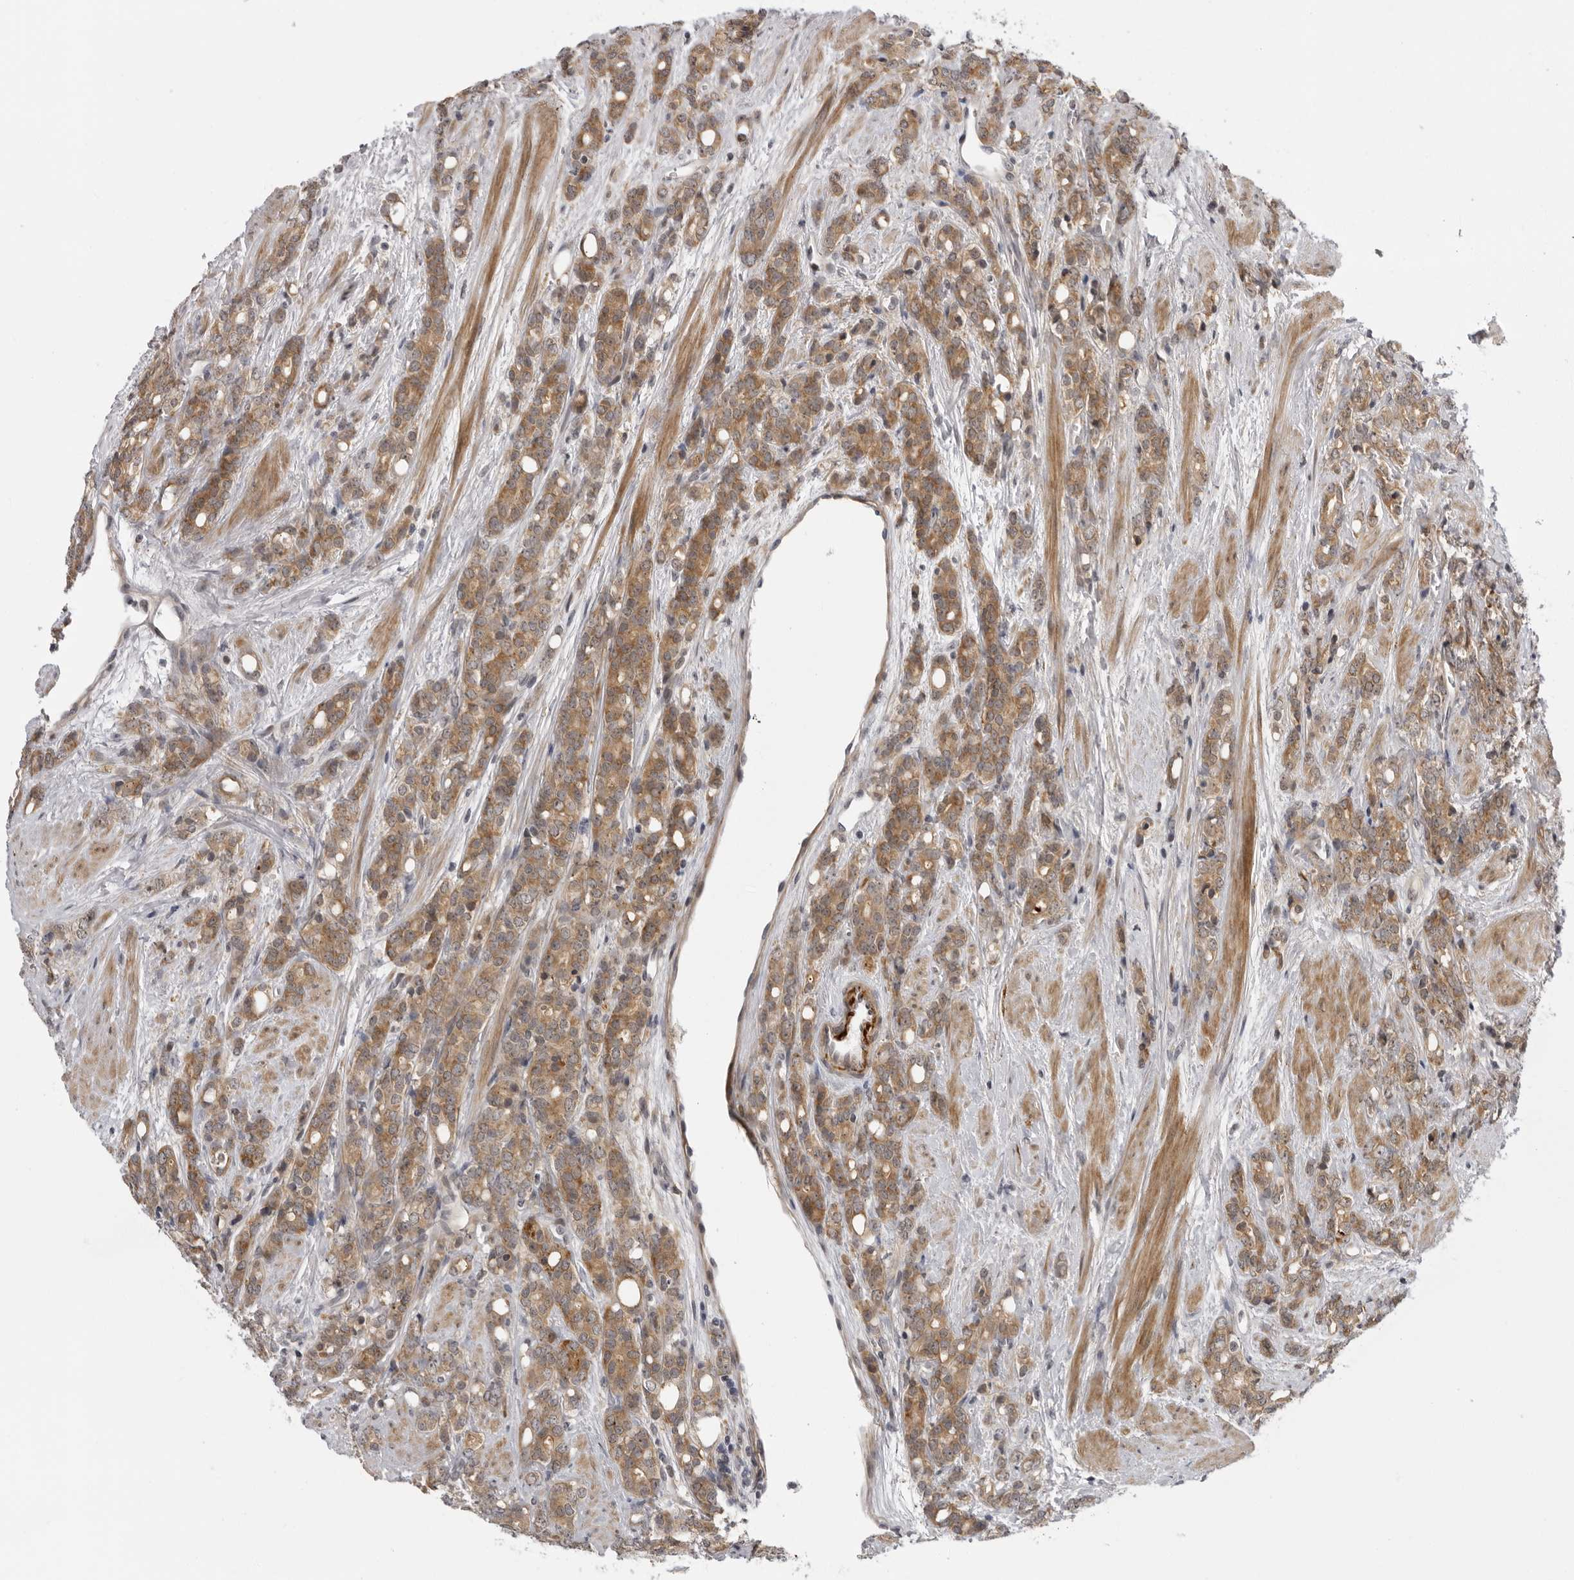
{"staining": {"intensity": "moderate", "quantity": ">75%", "location": "cytoplasmic/membranous"}, "tissue": "prostate cancer", "cell_type": "Tumor cells", "image_type": "cancer", "snomed": [{"axis": "morphology", "description": "Adenocarcinoma, High grade"}, {"axis": "topography", "description": "Prostate"}], "caption": "Human prostate high-grade adenocarcinoma stained with a brown dye shows moderate cytoplasmic/membranous positive positivity in approximately >75% of tumor cells.", "gene": "ALPK2", "patient": {"sex": "male", "age": 62}}